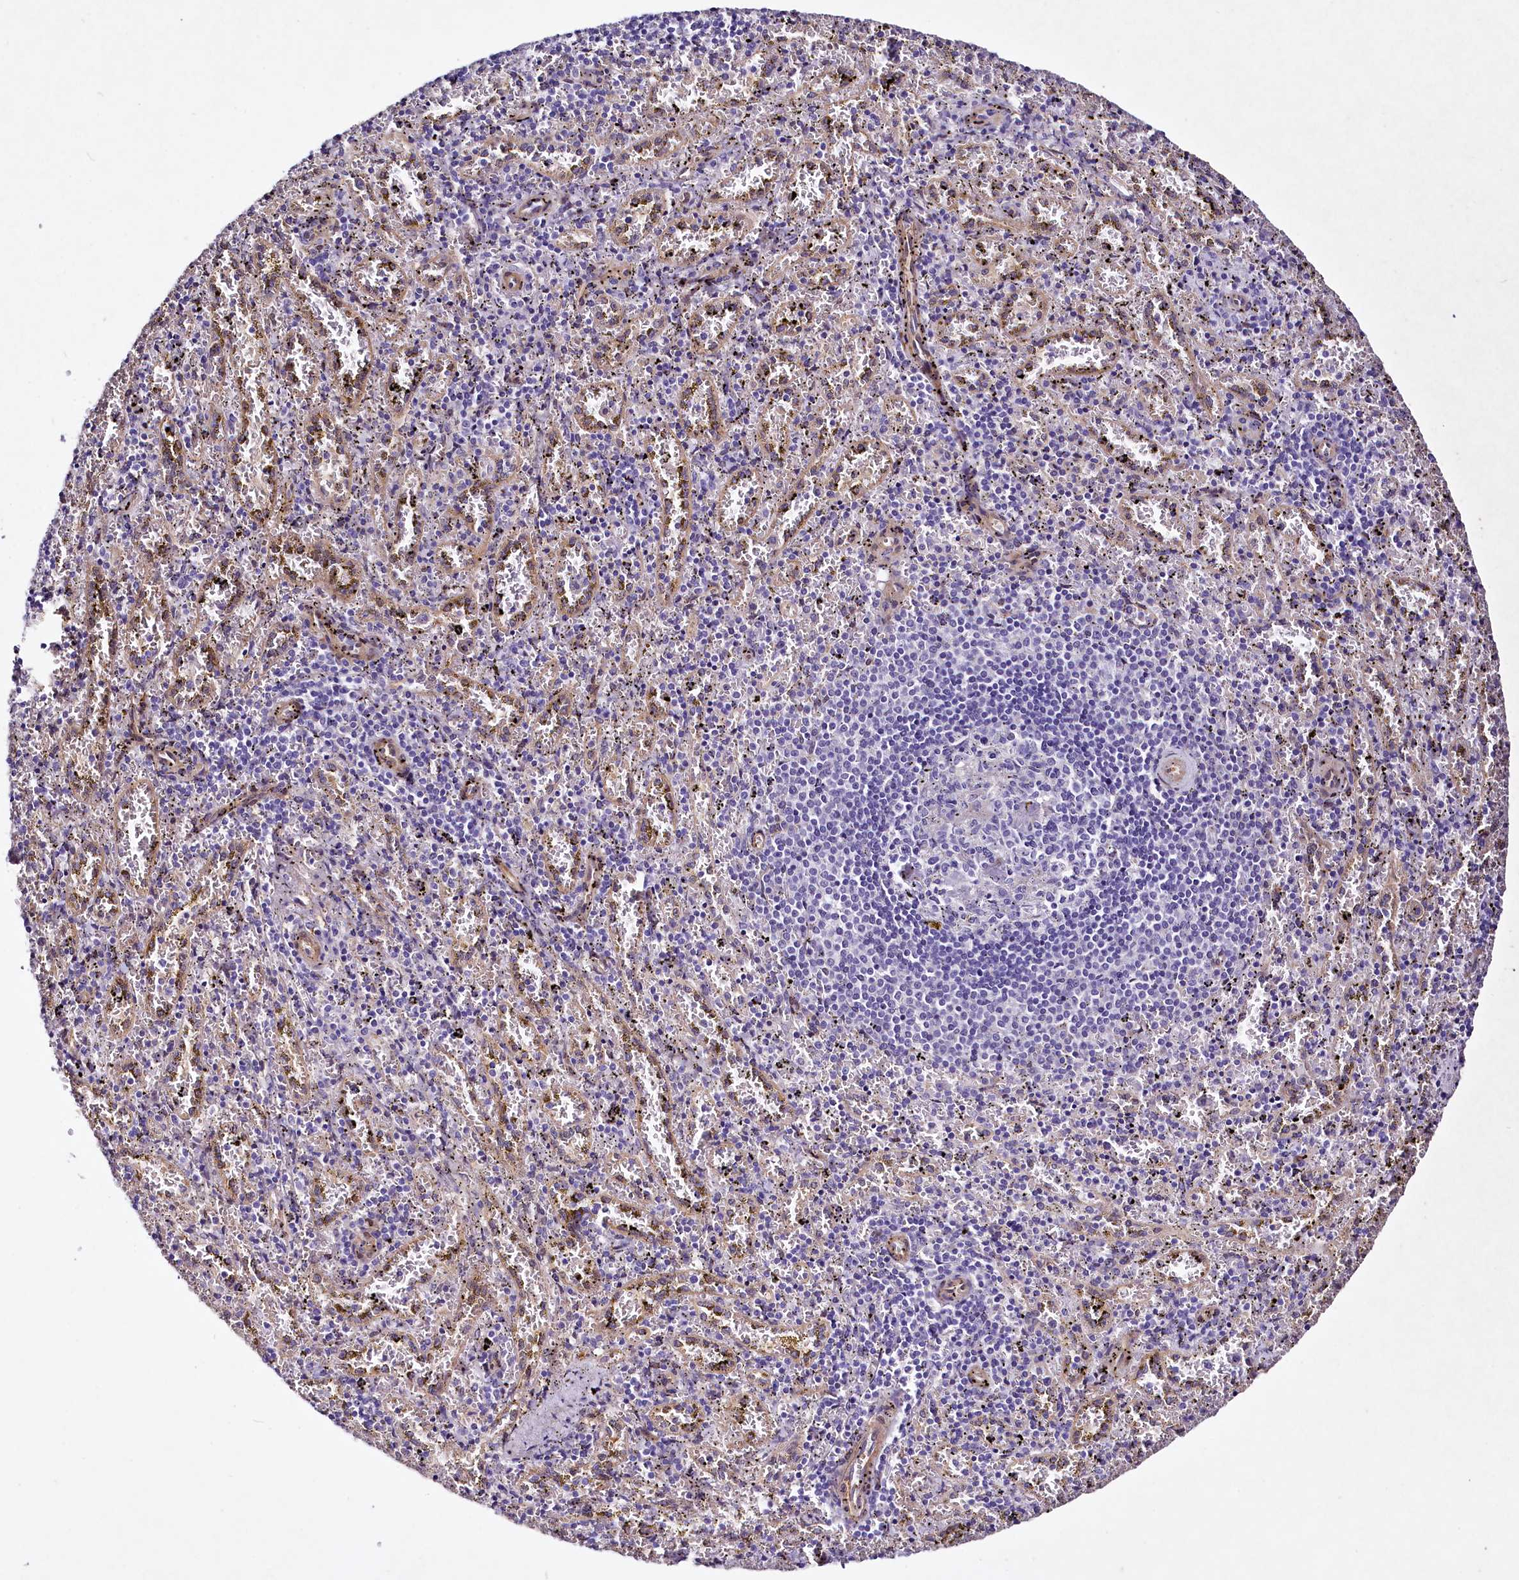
{"staining": {"intensity": "negative", "quantity": "none", "location": "none"}, "tissue": "spleen", "cell_type": "Cells in red pulp", "image_type": "normal", "snomed": [{"axis": "morphology", "description": "Normal tissue, NOS"}, {"axis": "topography", "description": "Spleen"}], "caption": "This is an immunohistochemistry (IHC) image of unremarkable spleen. There is no staining in cells in red pulp.", "gene": "STXBP1", "patient": {"sex": "male", "age": 11}}